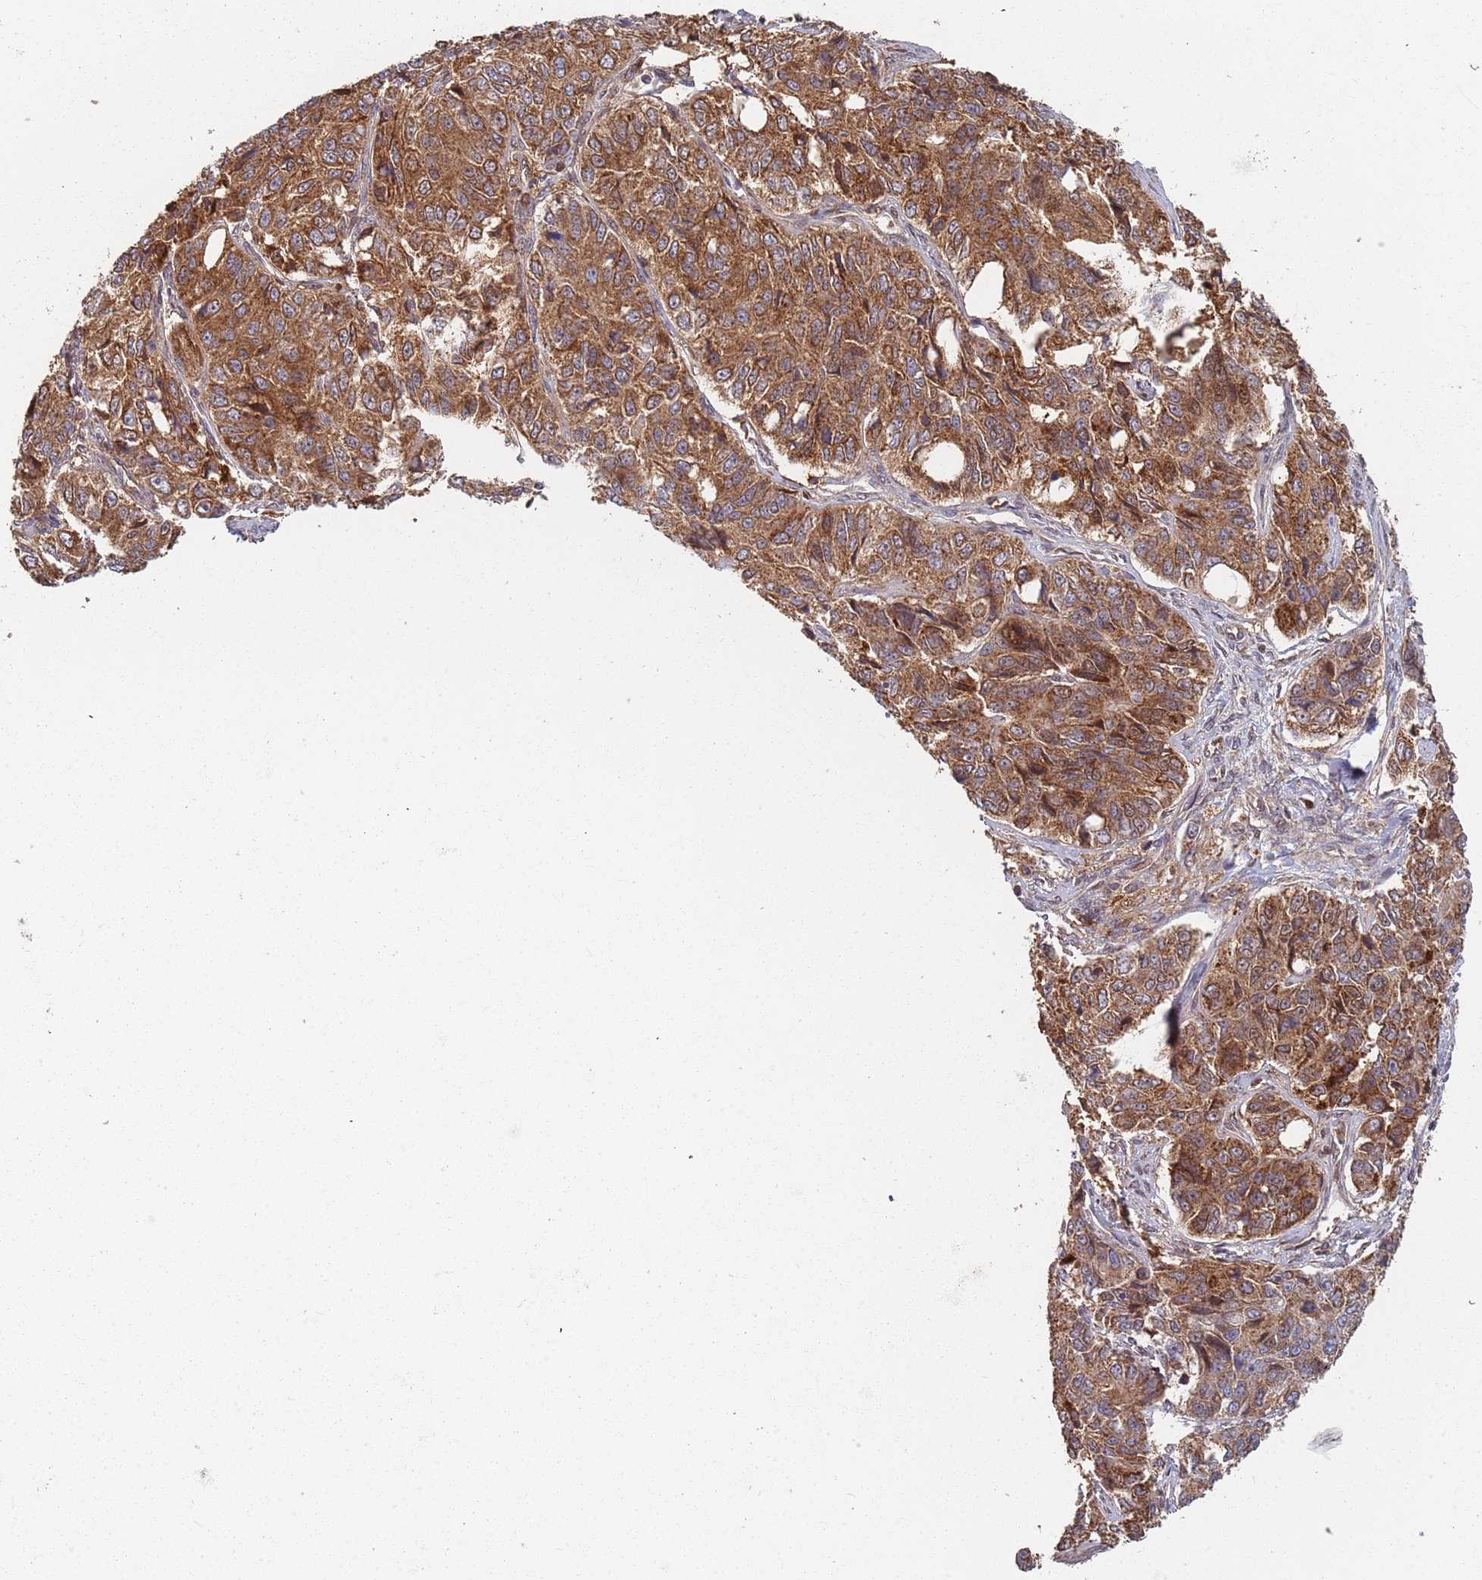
{"staining": {"intensity": "moderate", "quantity": ">75%", "location": "cytoplasmic/membranous"}, "tissue": "ovarian cancer", "cell_type": "Tumor cells", "image_type": "cancer", "snomed": [{"axis": "morphology", "description": "Carcinoma, endometroid"}, {"axis": "topography", "description": "Ovary"}], "caption": "Moderate cytoplasmic/membranous positivity for a protein is identified in approximately >75% of tumor cells of ovarian cancer (endometroid carcinoma) using immunohistochemistry.", "gene": "GDI2", "patient": {"sex": "female", "age": 51}}